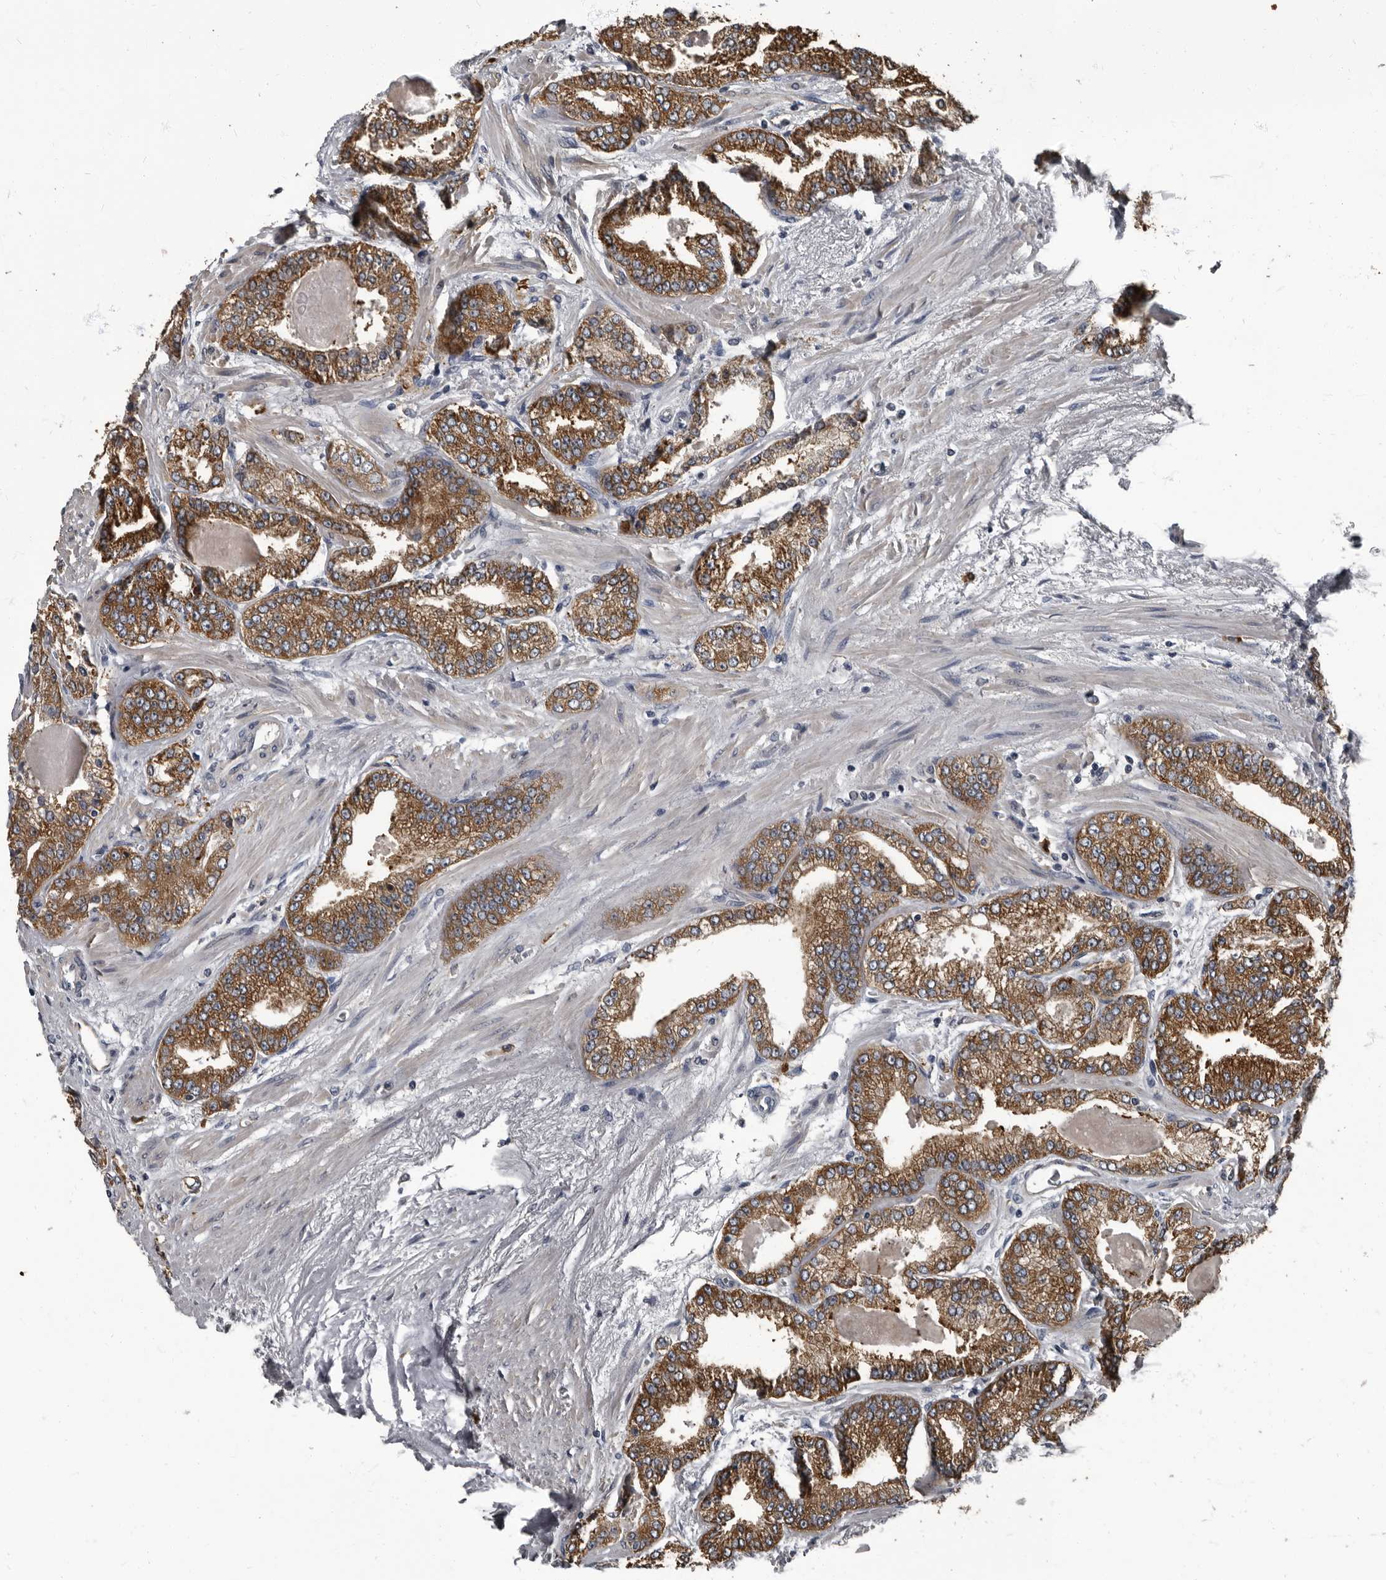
{"staining": {"intensity": "moderate", "quantity": ">75%", "location": "cytoplasmic/membranous"}, "tissue": "prostate cancer", "cell_type": "Tumor cells", "image_type": "cancer", "snomed": [{"axis": "morphology", "description": "Adenocarcinoma, High grade"}, {"axis": "topography", "description": "Prostate"}], "caption": "There is medium levels of moderate cytoplasmic/membranous positivity in tumor cells of prostate high-grade adenocarcinoma, as demonstrated by immunohistochemical staining (brown color).", "gene": "TPD52L1", "patient": {"sex": "male", "age": 71}}